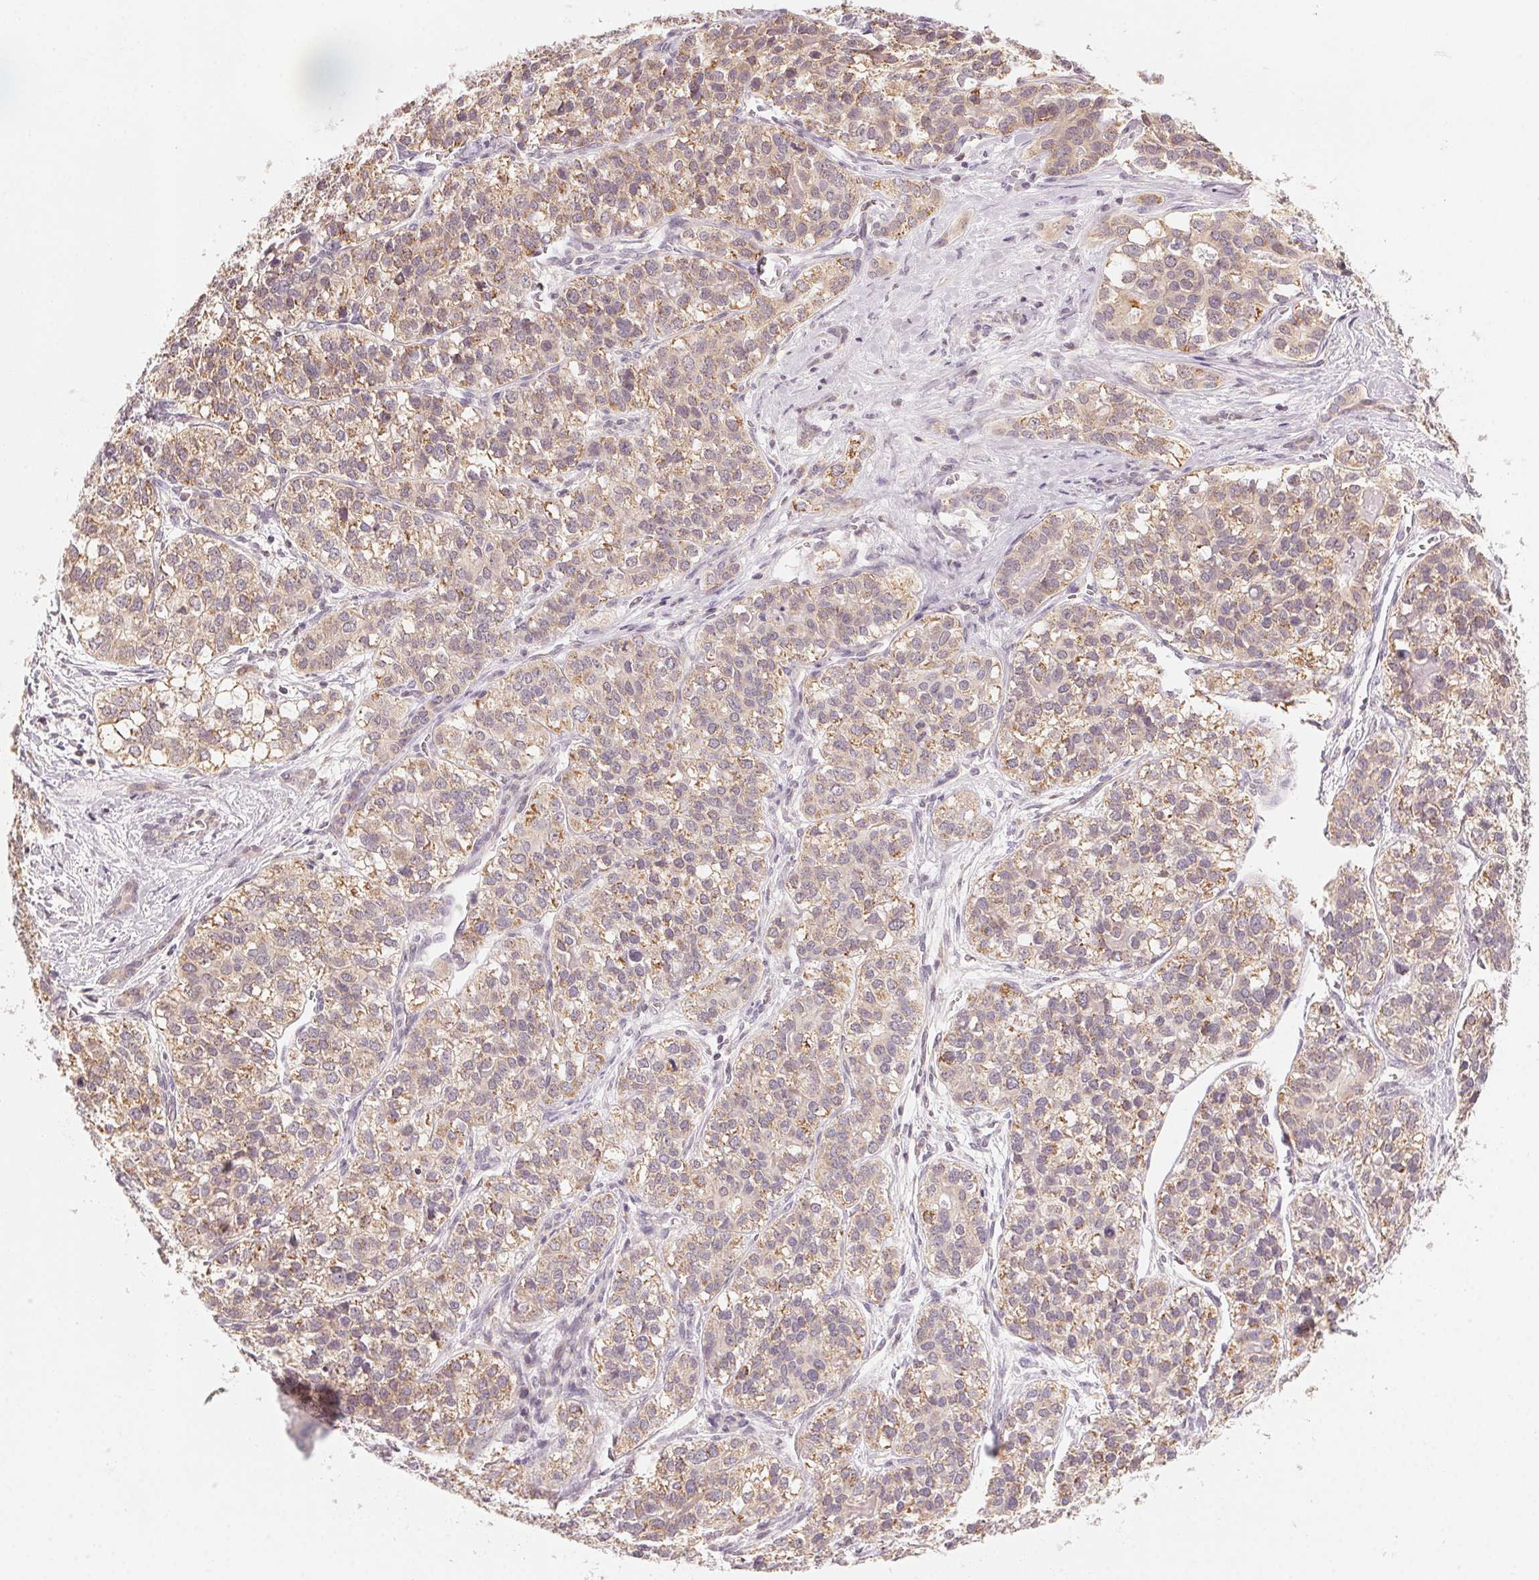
{"staining": {"intensity": "weak", "quantity": ">75%", "location": "cytoplasmic/membranous"}, "tissue": "liver cancer", "cell_type": "Tumor cells", "image_type": "cancer", "snomed": [{"axis": "morphology", "description": "Cholangiocarcinoma"}, {"axis": "topography", "description": "Liver"}], "caption": "Tumor cells show low levels of weak cytoplasmic/membranous positivity in approximately >75% of cells in human liver cancer.", "gene": "NCOA4", "patient": {"sex": "male", "age": 56}}